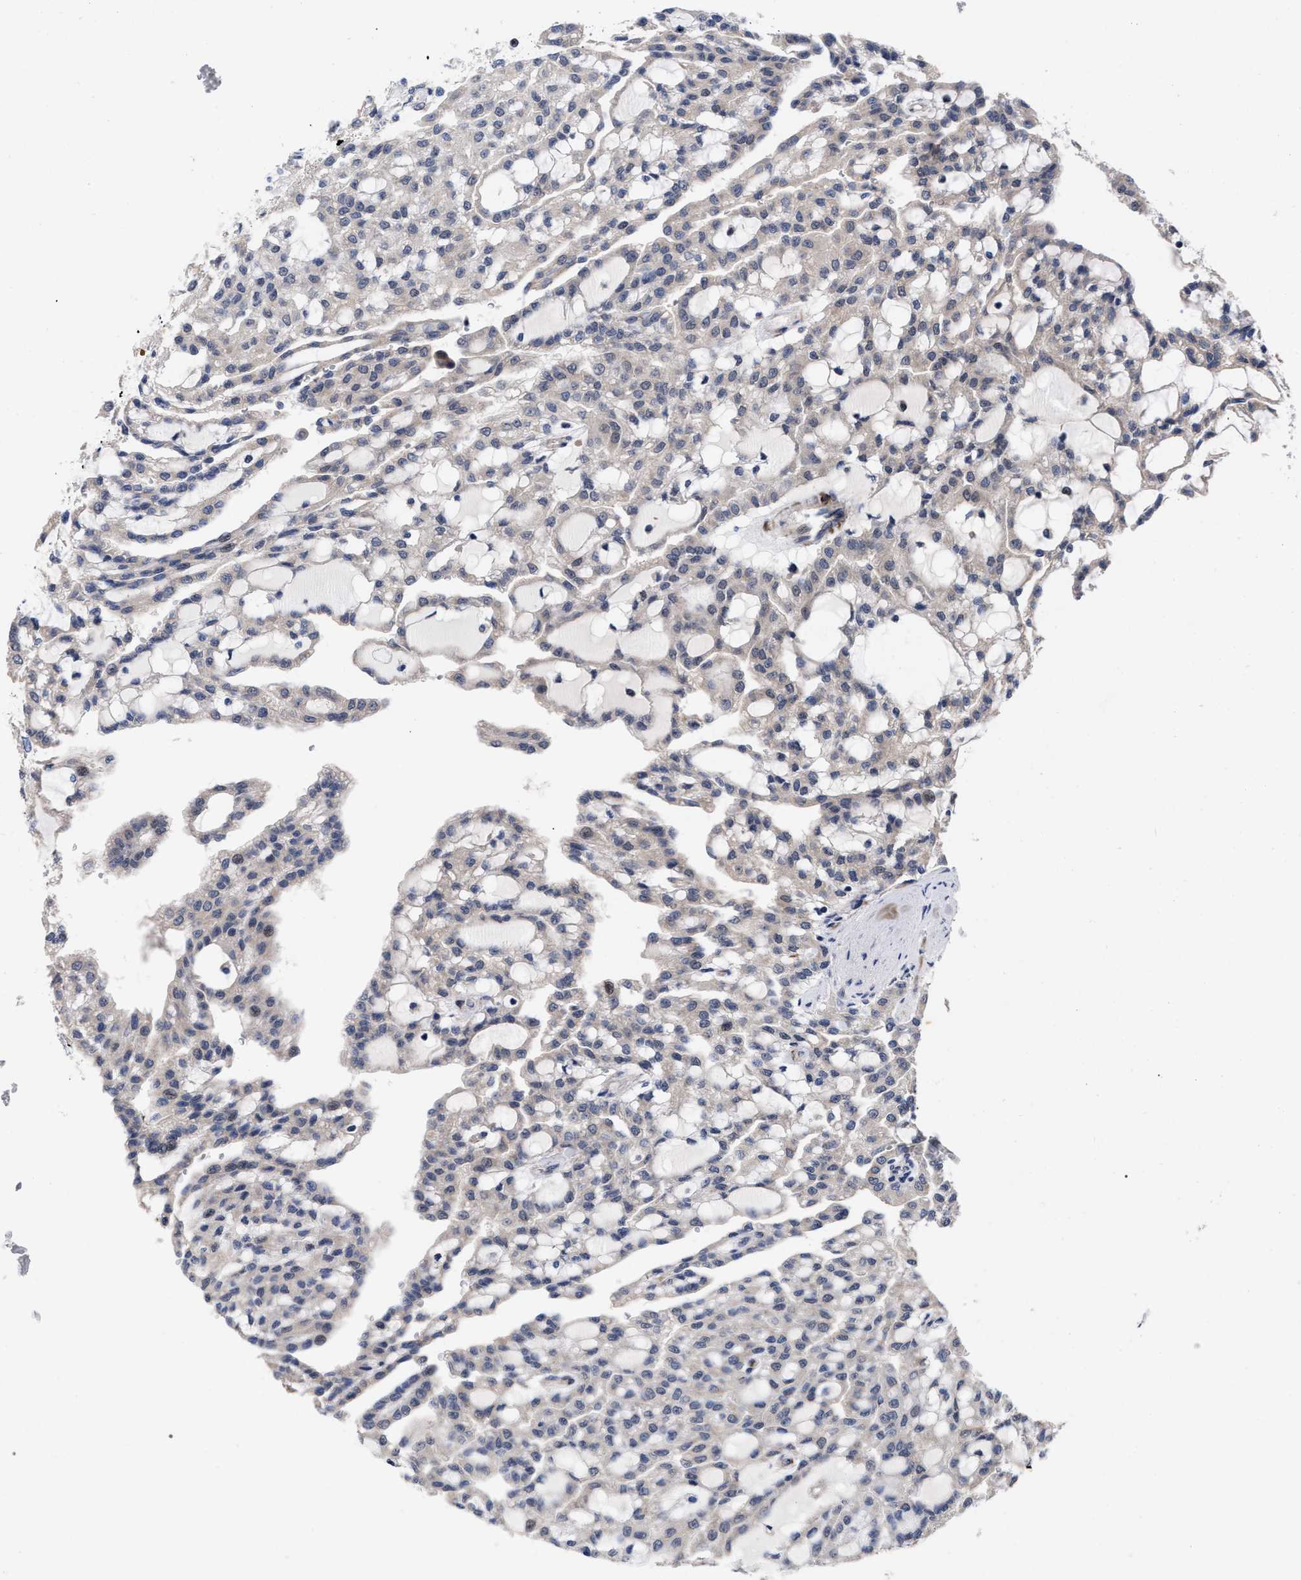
{"staining": {"intensity": "negative", "quantity": "none", "location": "none"}, "tissue": "renal cancer", "cell_type": "Tumor cells", "image_type": "cancer", "snomed": [{"axis": "morphology", "description": "Adenocarcinoma, NOS"}, {"axis": "topography", "description": "Kidney"}], "caption": "Immunohistochemistry (IHC) photomicrograph of neoplastic tissue: human adenocarcinoma (renal) stained with DAB (3,3'-diaminobenzidine) displays no significant protein positivity in tumor cells.", "gene": "CCN5", "patient": {"sex": "male", "age": 63}}